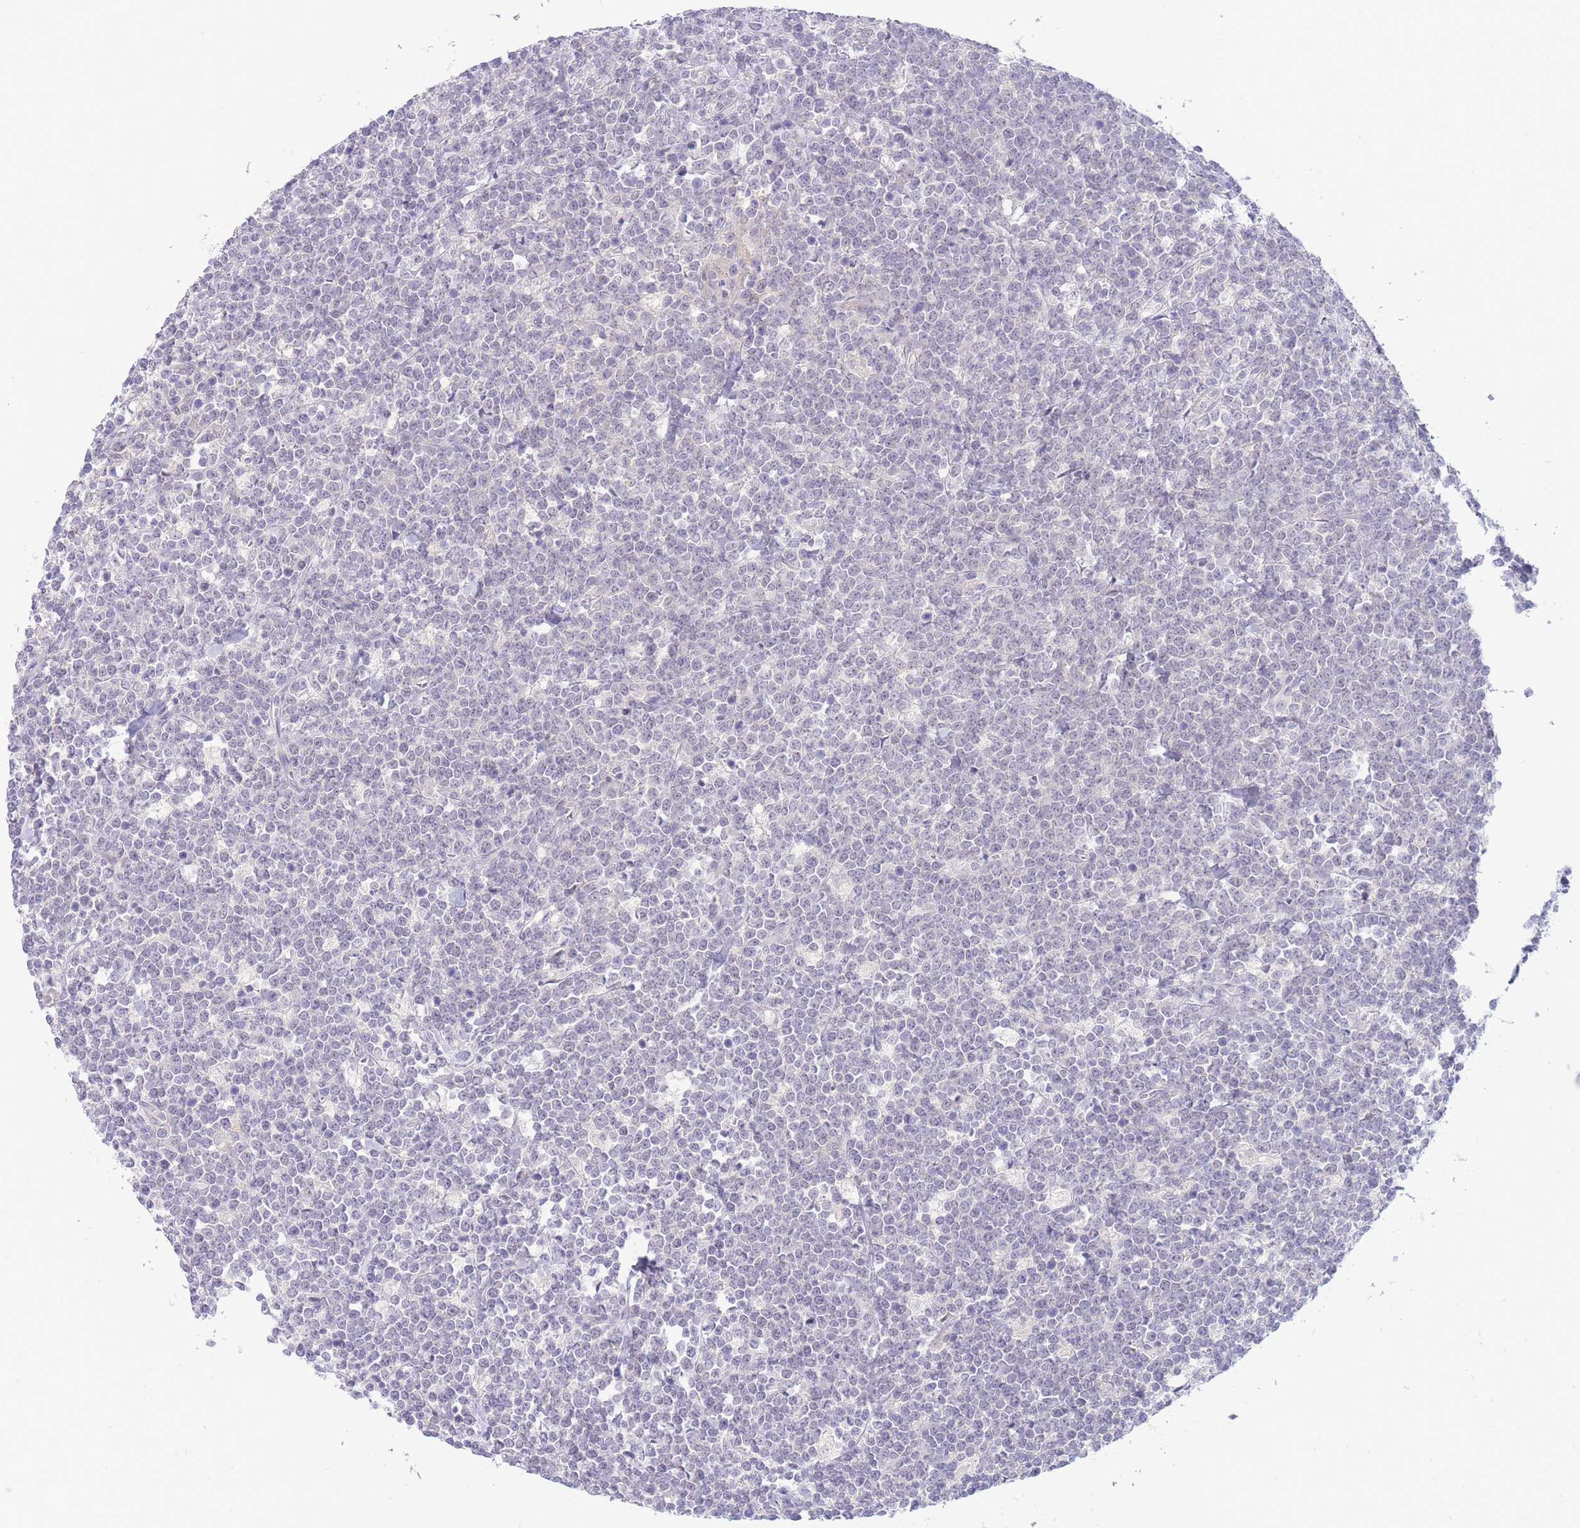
{"staining": {"intensity": "negative", "quantity": "none", "location": "none"}, "tissue": "lymphoma", "cell_type": "Tumor cells", "image_type": "cancer", "snomed": [{"axis": "morphology", "description": "Malignant lymphoma, non-Hodgkin's type, High grade"}, {"axis": "topography", "description": "Small intestine"}], "caption": "Lymphoma was stained to show a protein in brown. There is no significant positivity in tumor cells.", "gene": "FBXO46", "patient": {"sex": "male", "age": 8}}